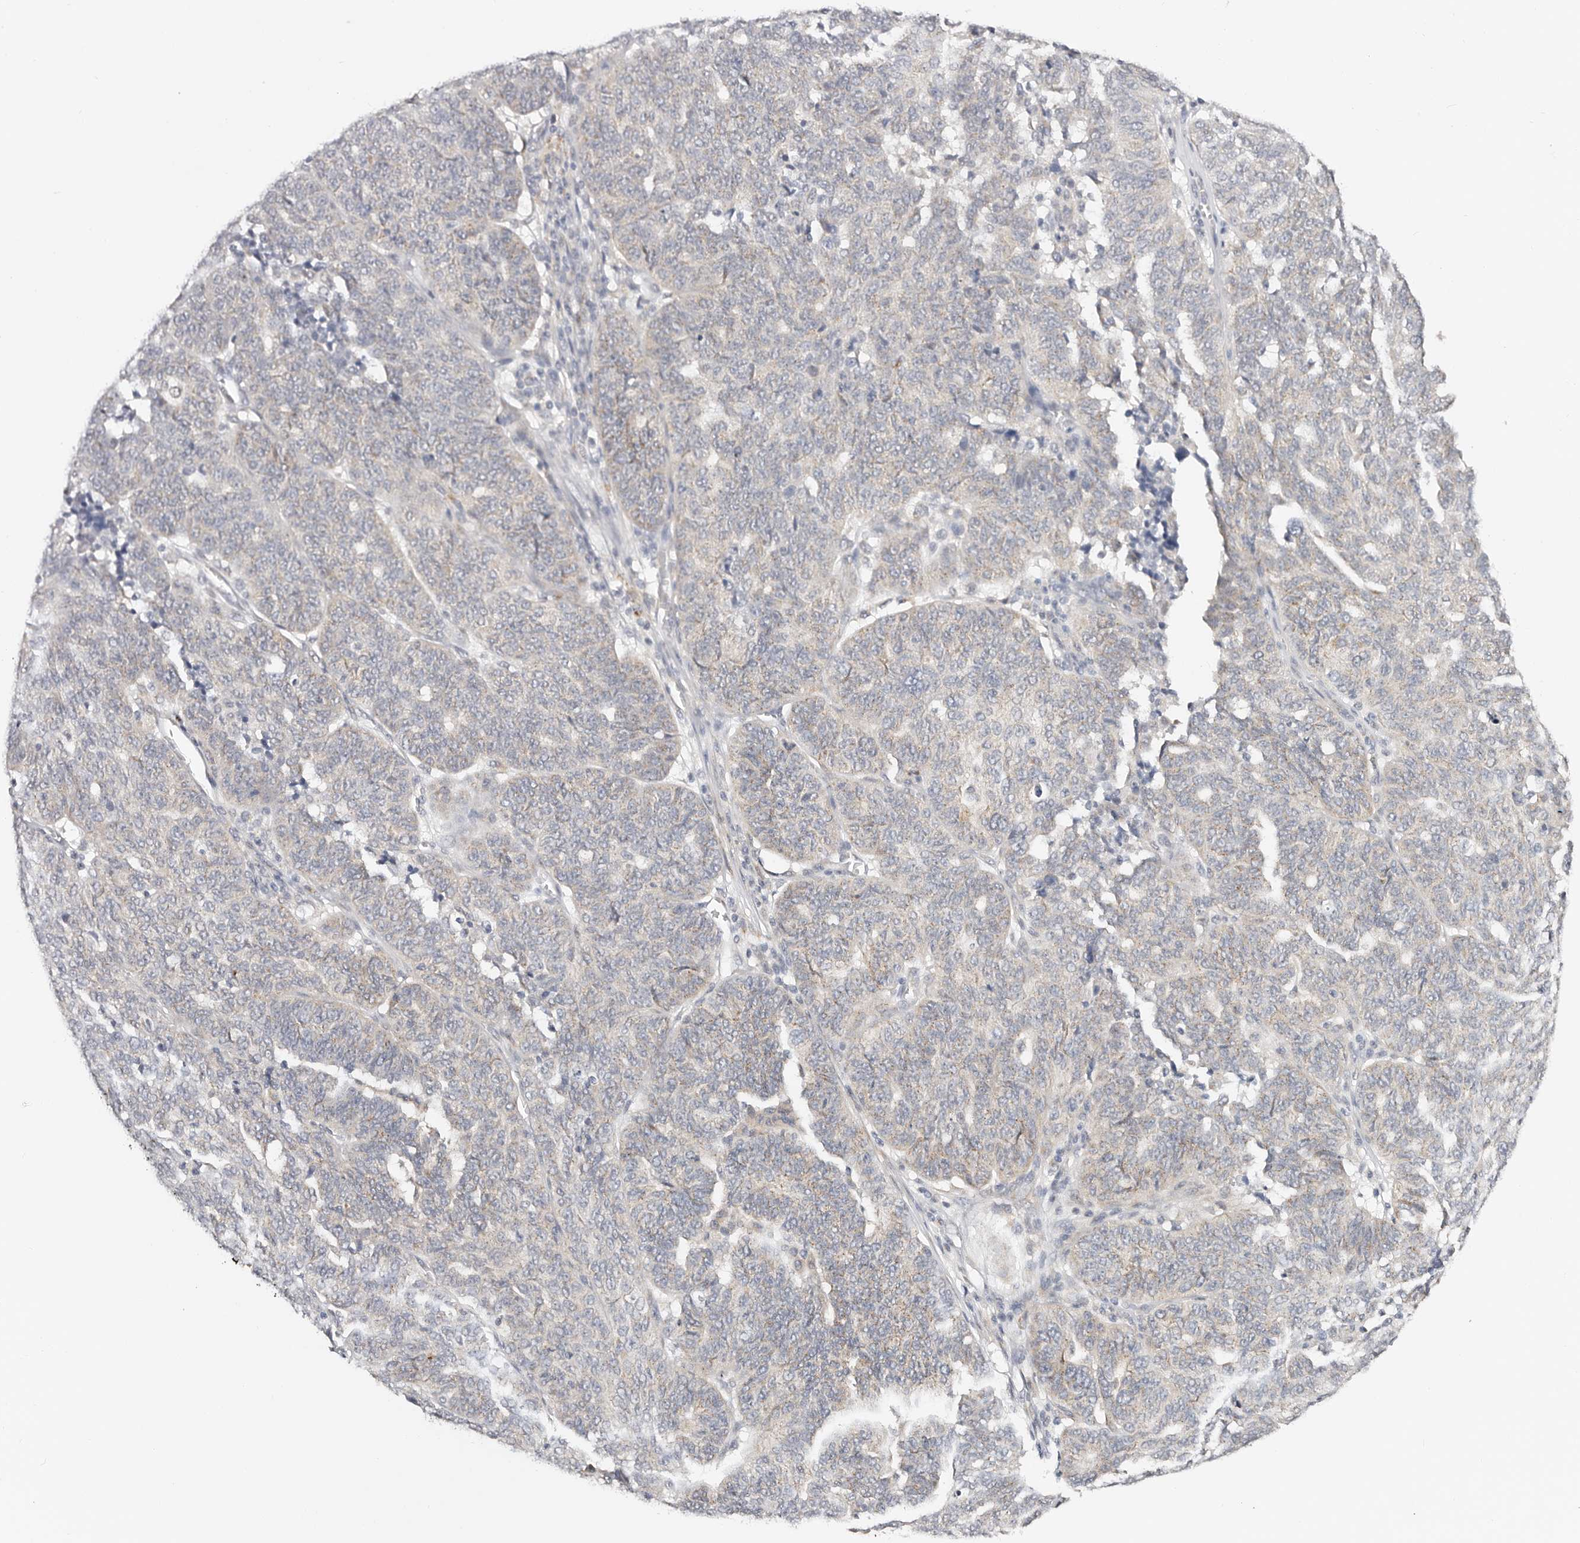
{"staining": {"intensity": "negative", "quantity": "none", "location": "none"}, "tissue": "ovarian cancer", "cell_type": "Tumor cells", "image_type": "cancer", "snomed": [{"axis": "morphology", "description": "Cystadenocarcinoma, serous, NOS"}, {"axis": "topography", "description": "Ovary"}], "caption": "This is an IHC micrograph of serous cystadenocarcinoma (ovarian). There is no positivity in tumor cells.", "gene": "VIPAS39", "patient": {"sex": "female", "age": 59}}